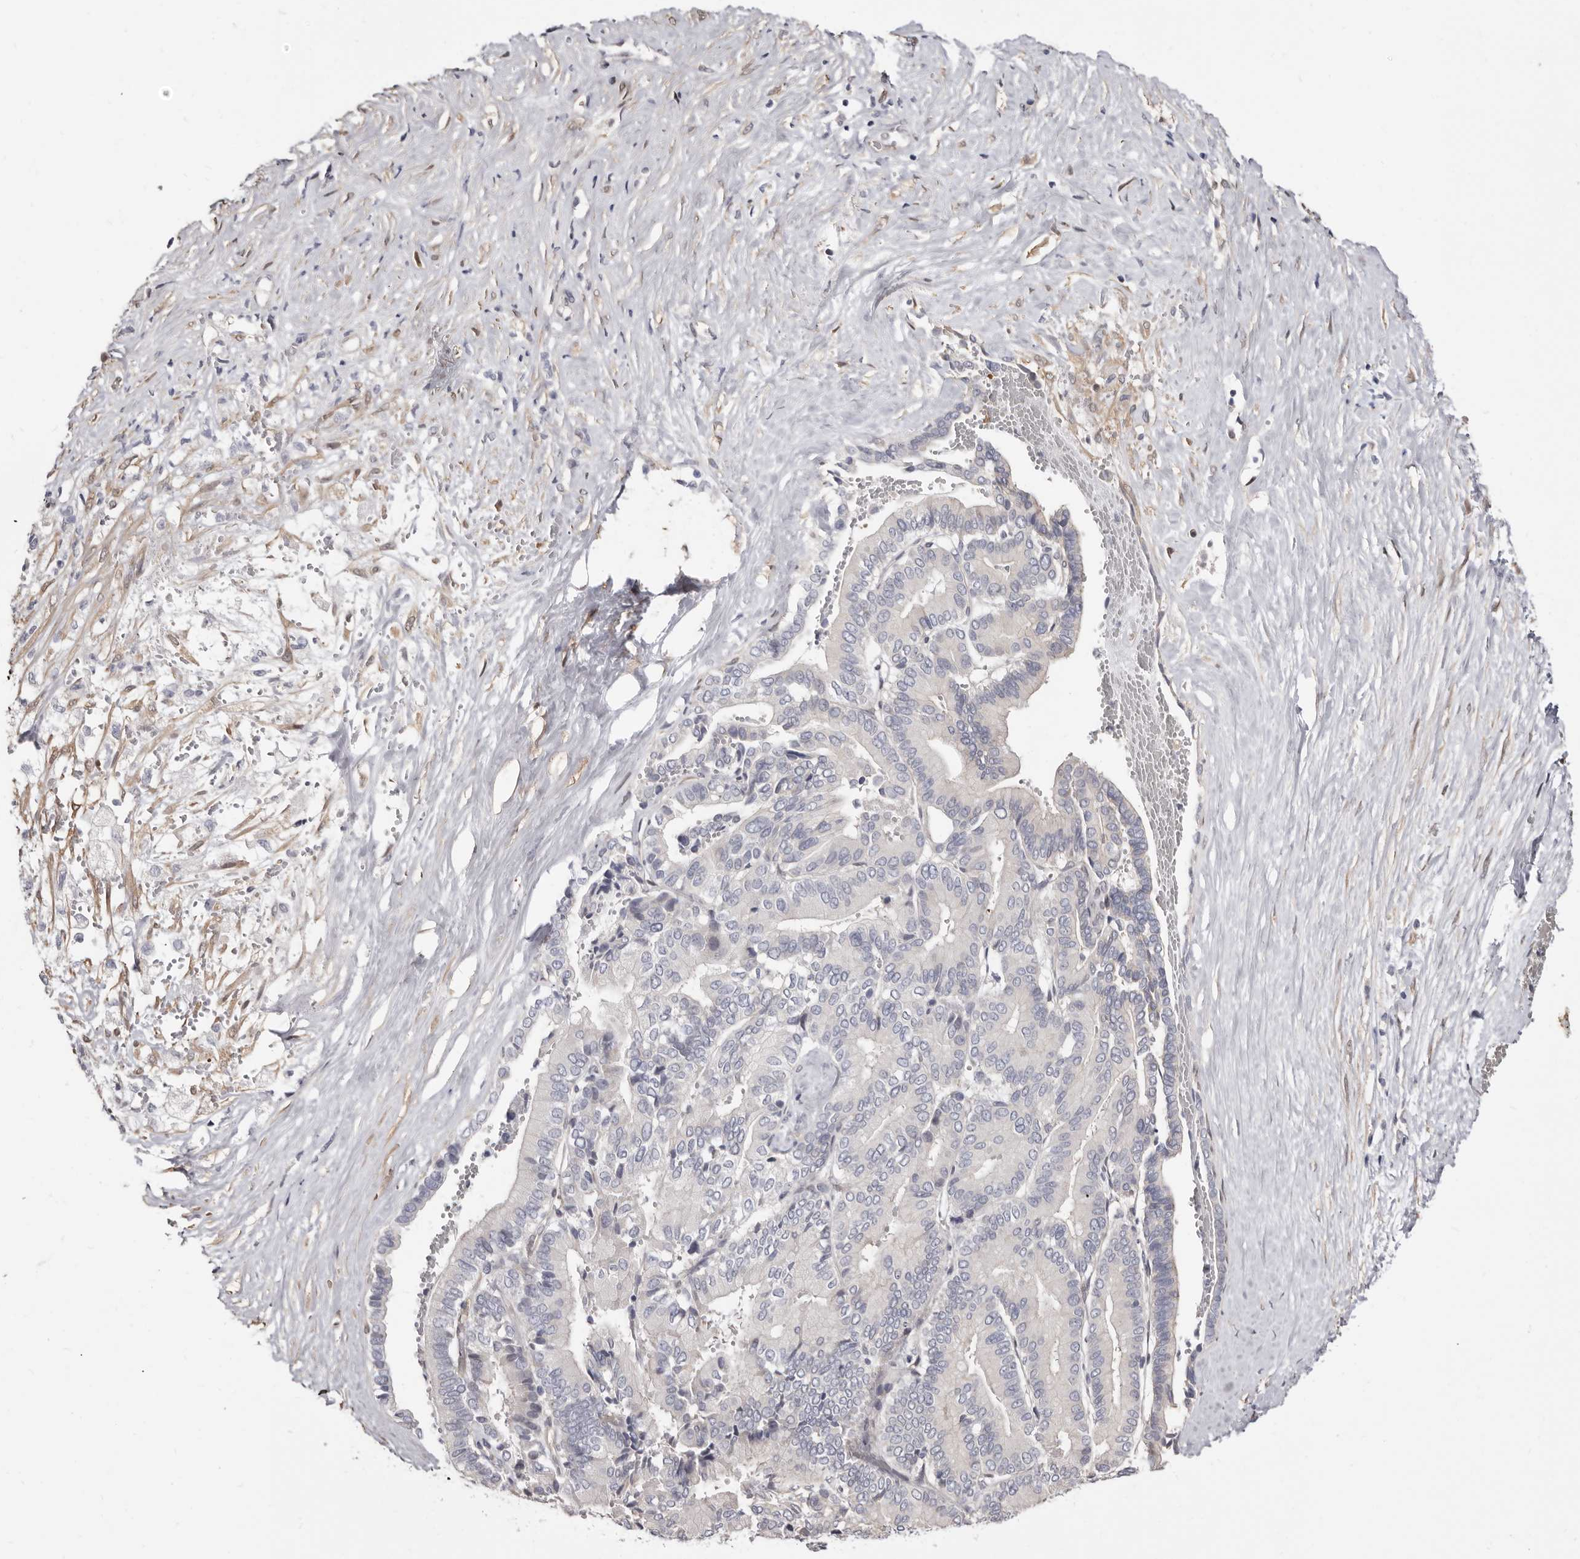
{"staining": {"intensity": "negative", "quantity": "none", "location": "none"}, "tissue": "liver cancer", "cell_type": "Tumor cells", "image_type": "cancer", "snomed": [{"axis": "morphology", "description": "Cholangiocarcinoma"}, {"axis": "topography", "description": "Liver"}], "caption": "This is a photomicrograph of immunohistochemistry (IHC) staining of cholangiocarcinoma (liver), which shows no positivity in tumor cells. (DAB (3,3'-diaminobenzidine) immunohistochemistry (IHC), high magnification).", "gene": "KHDRBS2", "patient": {"sex": "female", "age": 75}}